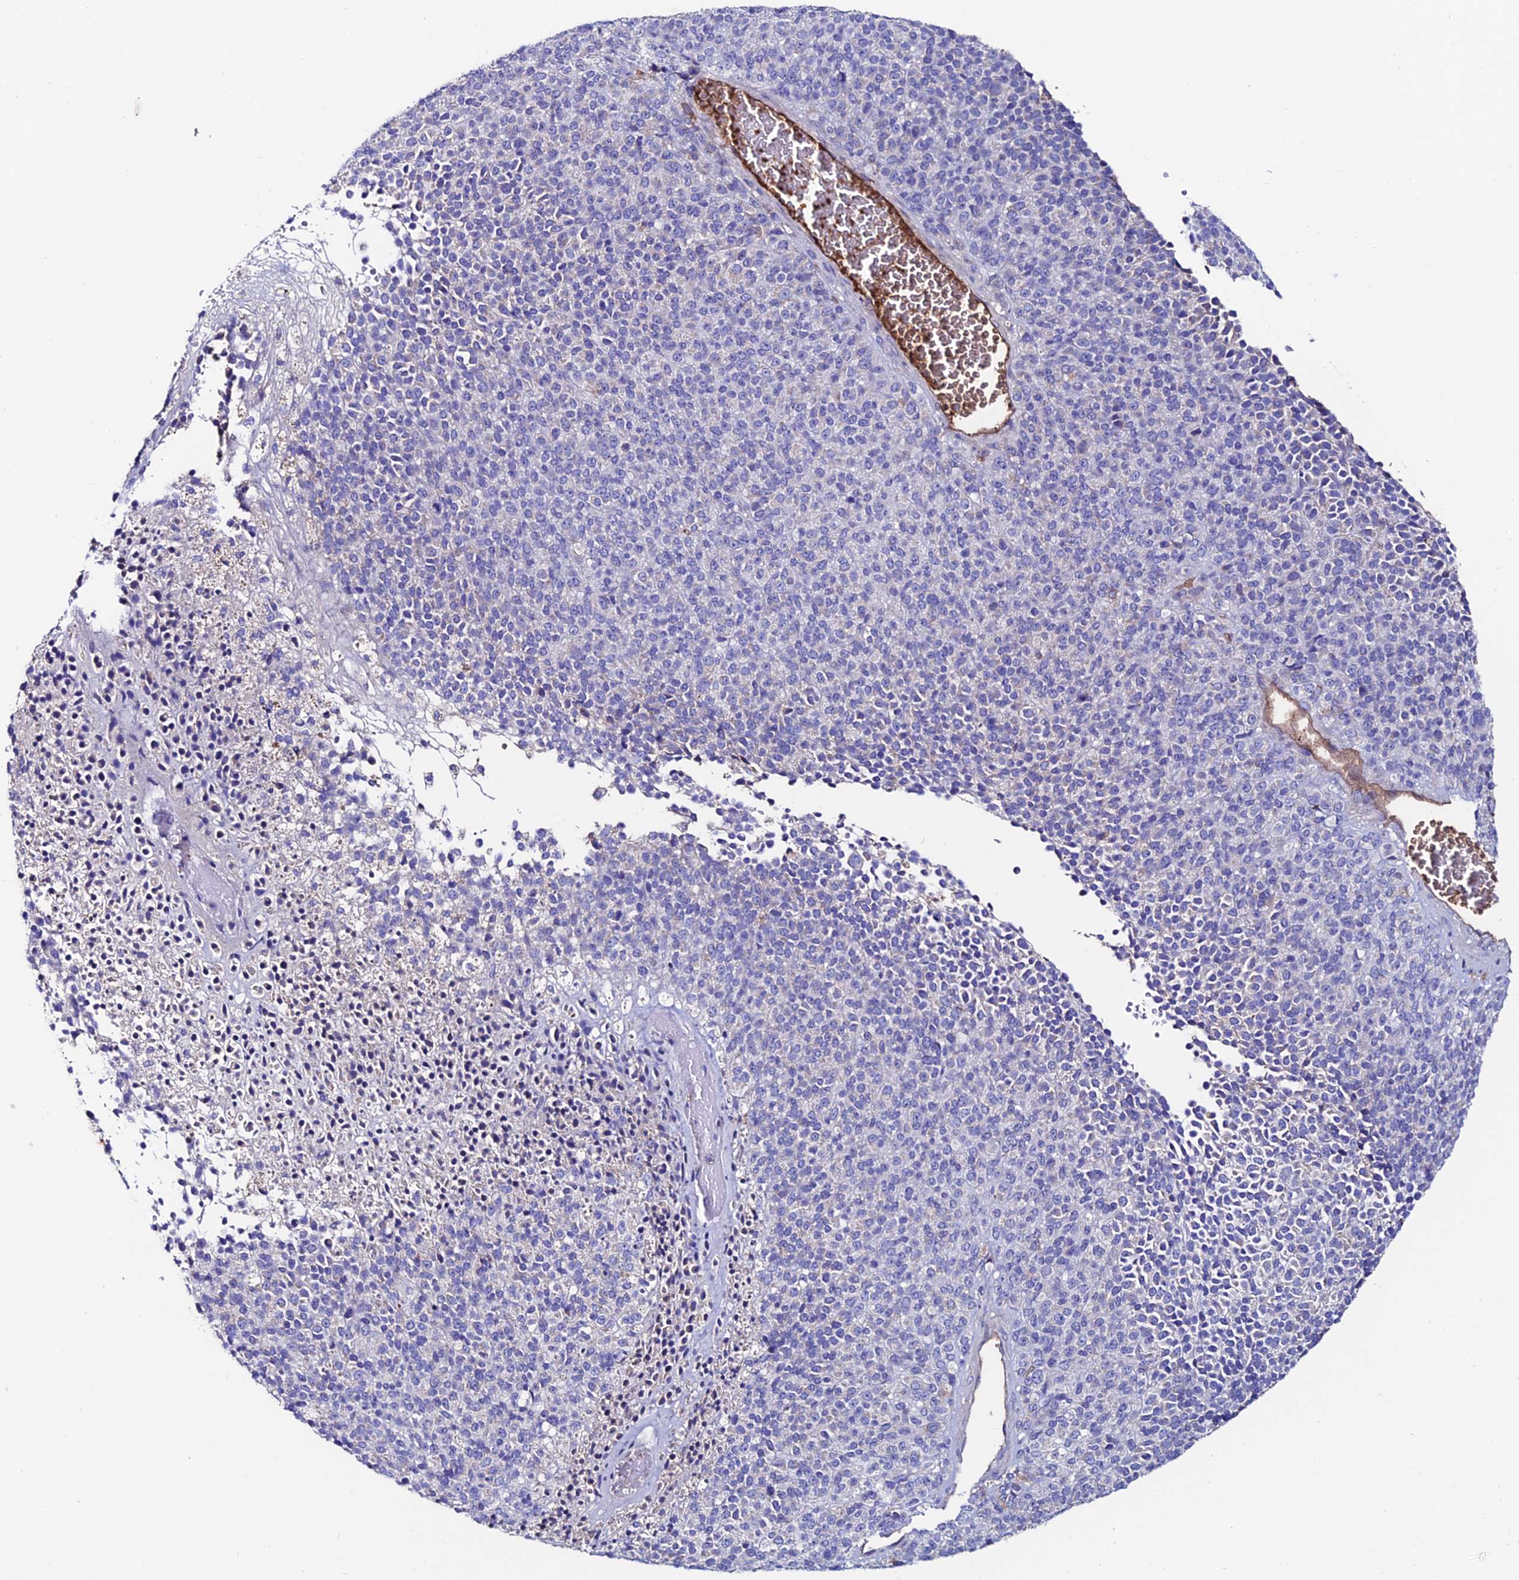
{"staining": {"intensity": "negative", "quantity": "none", "location": "none"}, "tissue": "melanoma", "cell_type": "Tumor cells", "image_type": "cancer", "snomed": [{"axis": "morphology", "description": "Malignant melanoma, Metastatic site"}, {"axis": "topography", "description": "Brain"}], "caption": "Protein analysis of malignant melanoma (metastatic site) demonstrates no significant expression in tumor cells.", "gene": "SLC25A16", "patient": {"sex": "female", "age": 56}}